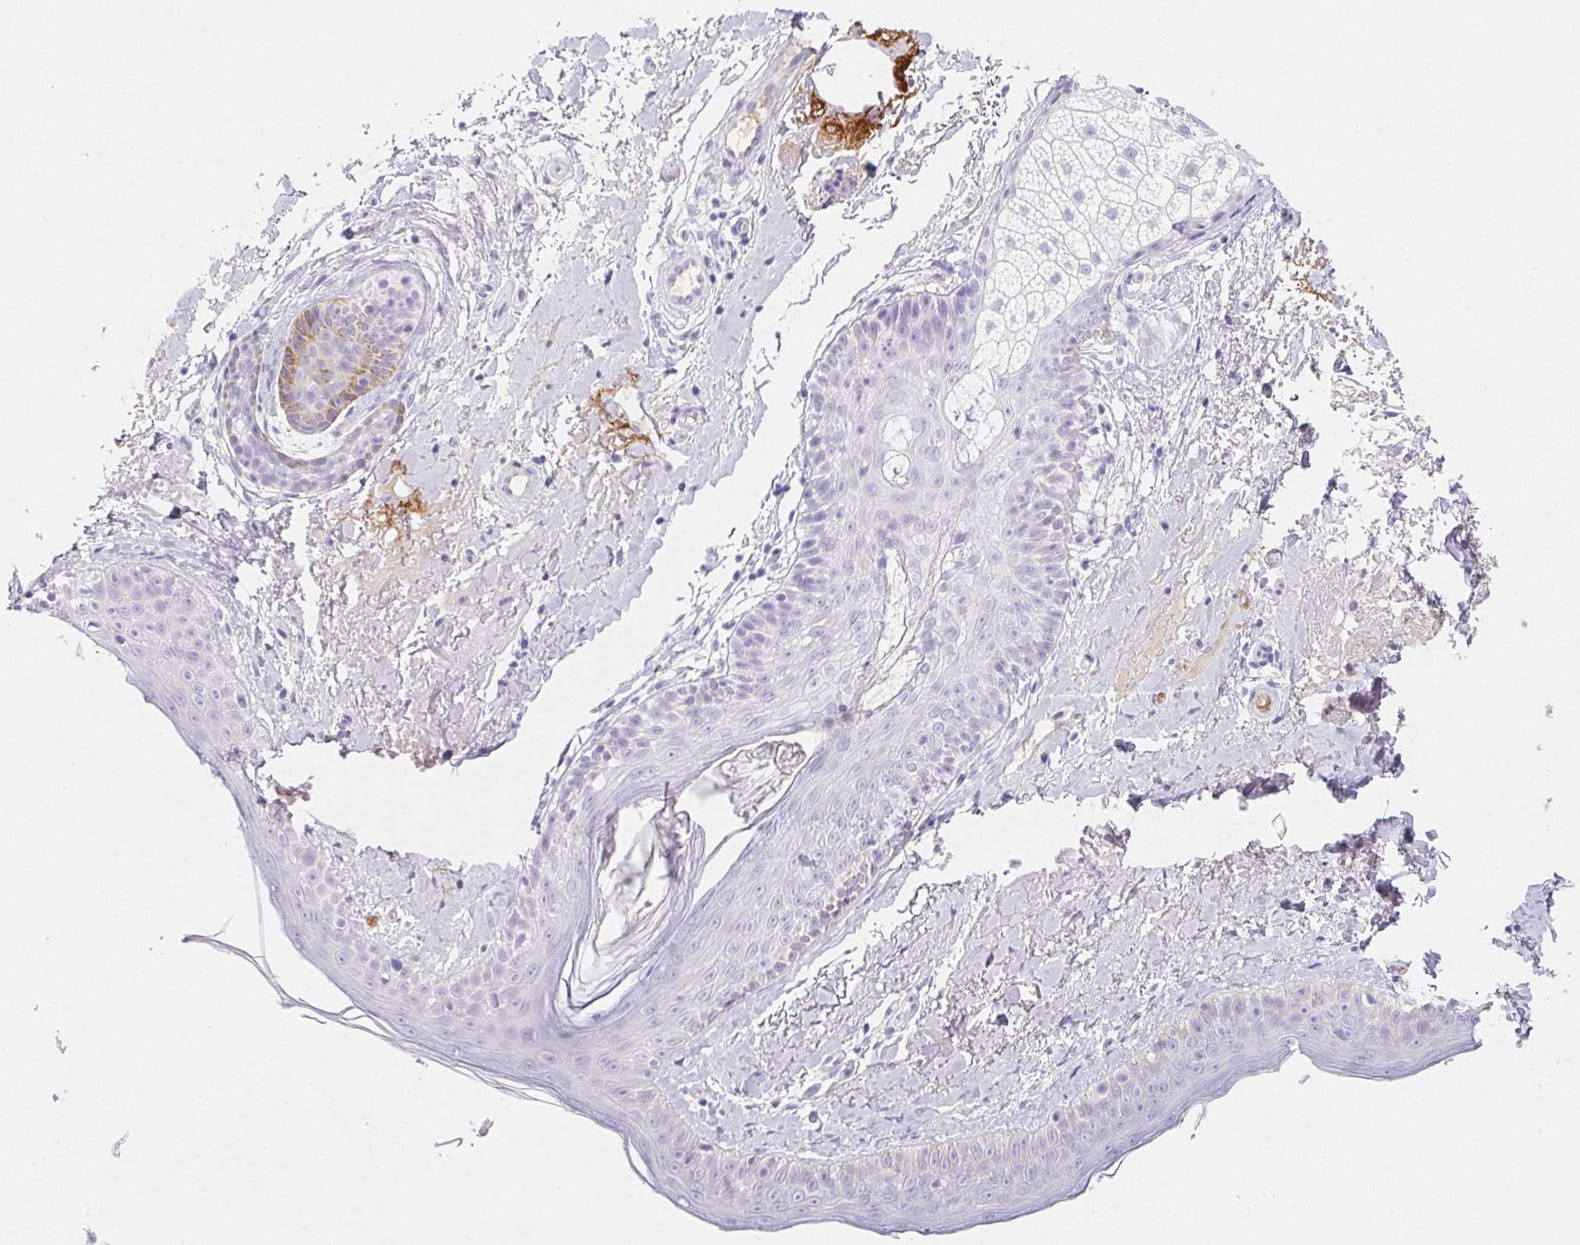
{"staining": {"intensity": "negative", "quantity": "none", "location": "none"}, "tissue": "skin", "cell_type": "Fibroblasts", "image_type": "normal", "snomed": [{"axis": "morphology", "description": "Normal tissue, NOS"}, {"axis": "topography", "description": "Skin"}], "caption": "Immunohistochemistry (IHC) histopathology image of normal skin: skin stained with DAB (3,3'-diaminobenzidine) exhibits no significant protein positivity in fibroblasts. (Stains: DAB (3,3'-diaminobenzidine) immunohistochemistry with hematoxylin counter stain, Microscopy: brightfield microscopy at high magnification).", "gene": "ITIH2", "patient": {"sex": "male", "age": 73}}